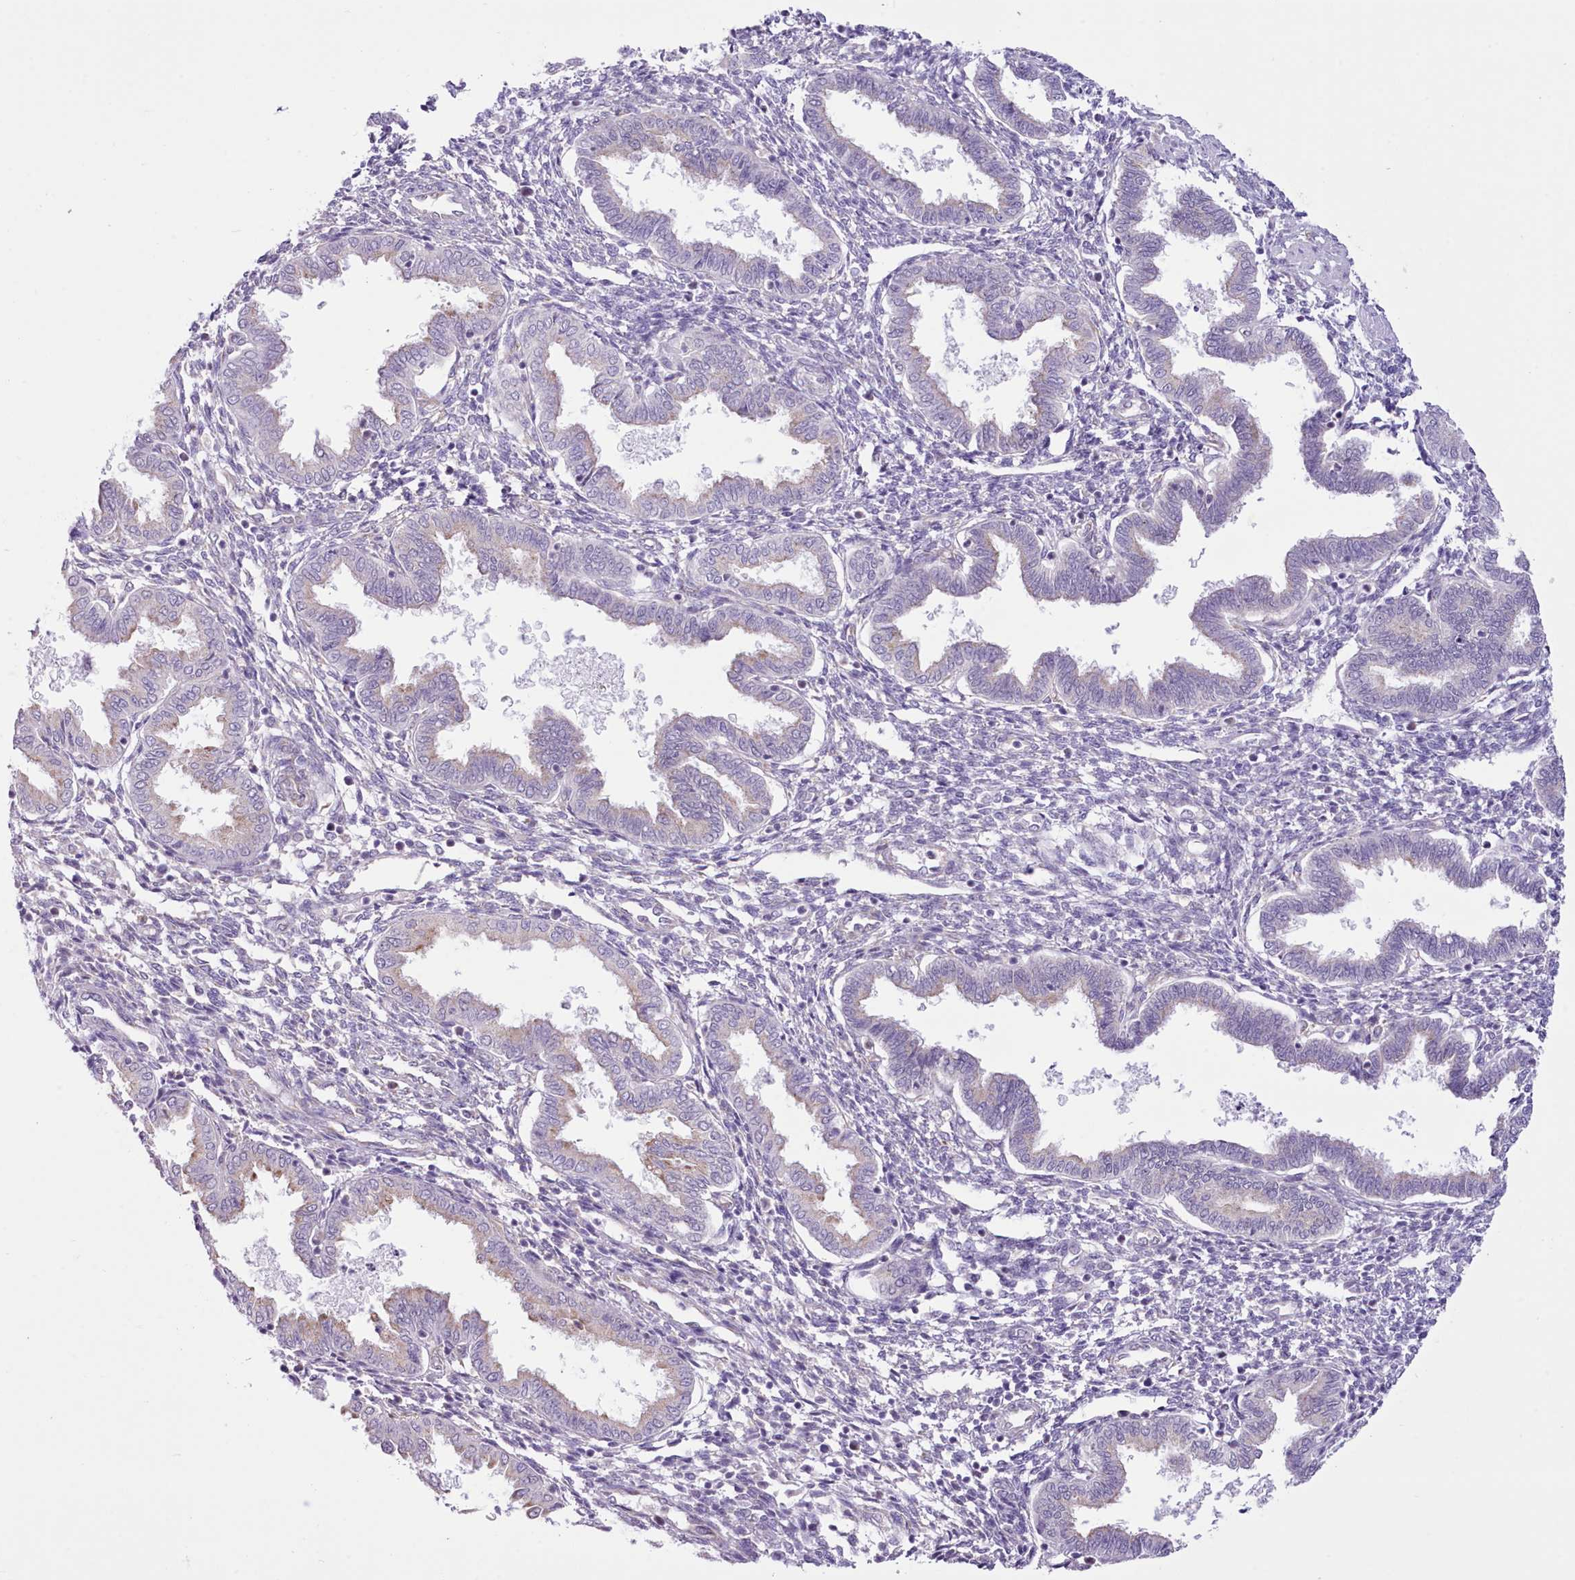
{"staining": {"intensity": "negative", "quantity": "none", "location": "none"}, "tissue": "endometrium", "cell_type": "Cells in endometrial stroma", "image_type": "normal", "snomed": [{"axis": "morphology", "description": "Normal tissue, NOS"}, {"axis": "topography", "description": "Endometrium"}], "caption": "Immunohistochemistry of unremarkable endometrium shows no positivity in cells in endometrial stroma. The staining is performed using DAB (3,3'-diaminobenzidine) brown chromogen with nuclei counter-stained in using hematoxylin.", "gene": "SEC61B", "patient": {"sex": "female", "age": 33}}